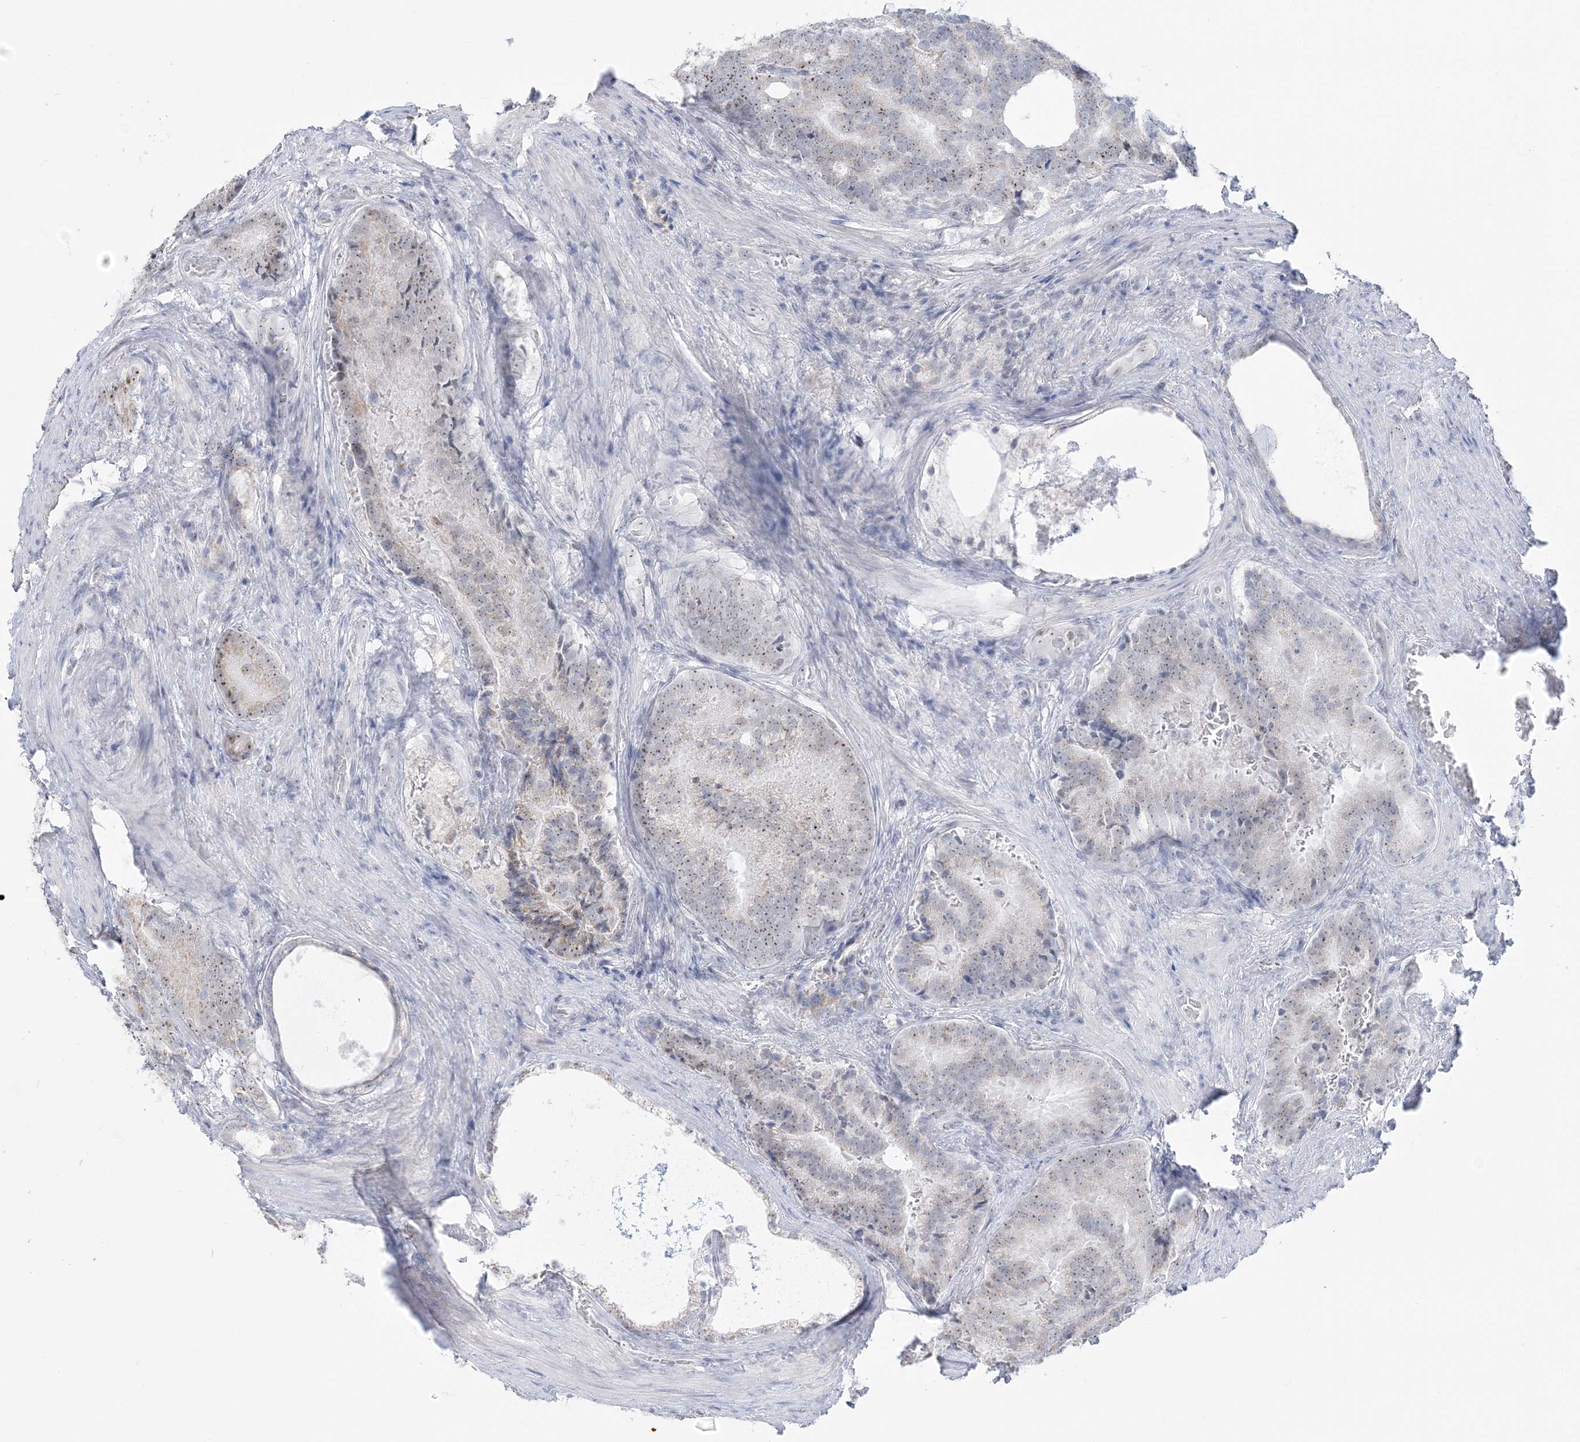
{"staining": {"intensity": "weak", "quantity": ">75%", "location": "nuclear"}, "tissue": "prostate cancer", "cell_type": "Tumor cells", "image_type": "cancer", "snomed": [{"axis": "morphology", "description": "Adenocarcinoma, Low grade"}, {"axis": "topography", "description": "Prostate"}], "caption": "Tumor cells demonstrate weak nuclear expression in approximately >75% of cells in prostate cancer (low-grade adenocarcinoma).", "gene": "DDX21", "patient": {"sex": "male", "age": 71}}